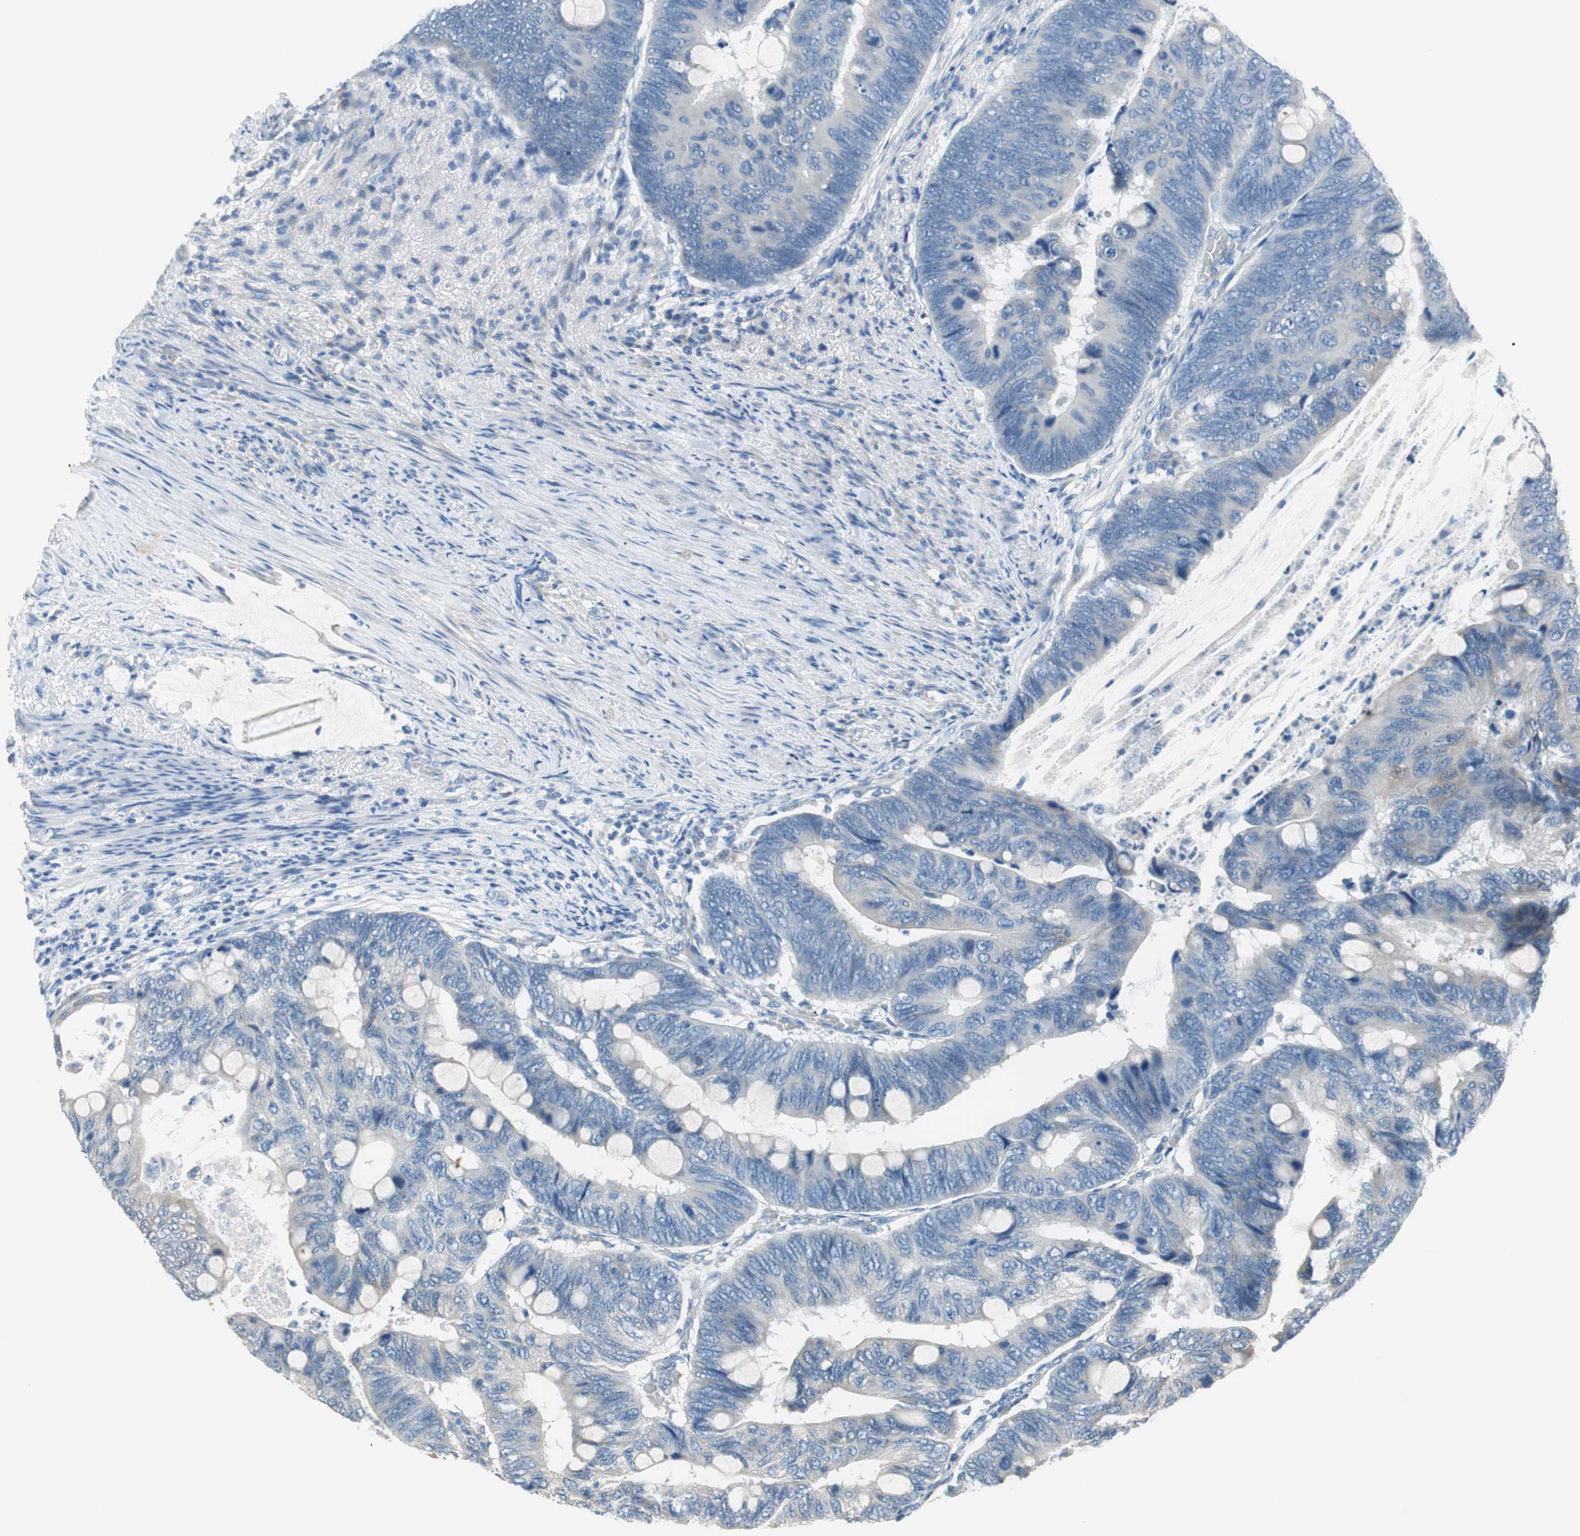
{"staining": {"intensity": "negative", "quantity": "none", "location": "none"}, "tissue": "colorectal cancer", "cell_type": "Tumor cells", "image_type": "cancer", "snomed": [{"axis": "morphology", "description": "Normal tissue, NOS"}, {"axis": "morphology", "description": "Adenocarcinoma, NOS"}, {"axis": "topography", "description": "Rectum"}, {"axis": "topography", "description": "Peripheral nerve tissue"}], "caption": "Immunohistochemical staining of human colorectal cancer (adenocarcinoma) demonstrates no significant positivity in tumor cells. (Stains: DAB (3,3'-diaminobenzidine) immunohistochemistry (IHC) with hematoxylin counter stain, Microscopy: brightfield microscopy at high magnification).", "gene": "FADS2", "patient": {"sex": "male", "age": 92}}